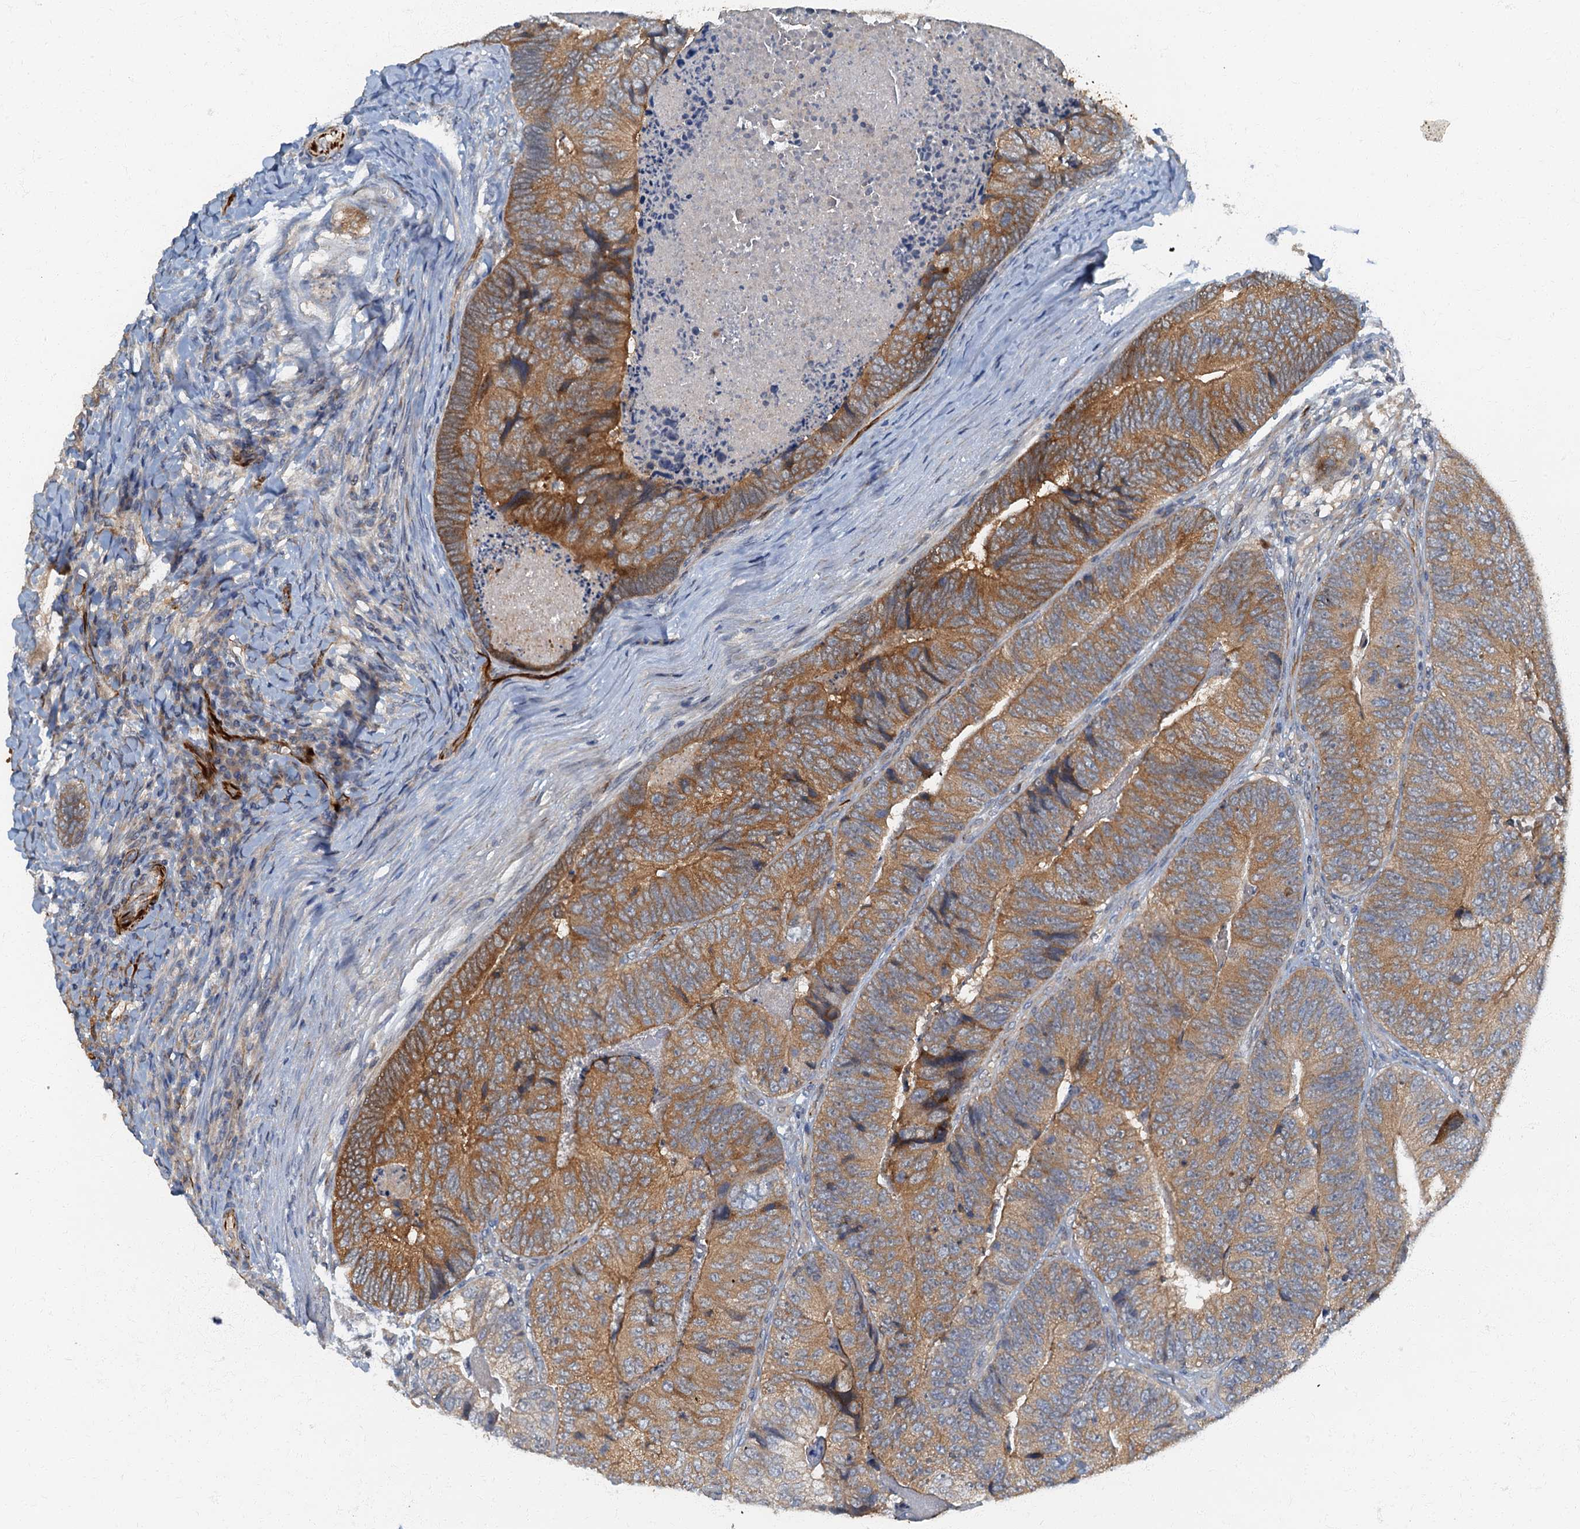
{"staining": {"intensity": "moderate", "quantity": ">75%", "location": "cytoplasmic/membranous"}, "tissue": "colorectal cancer", "cell_type": "Tumor cells", "image_type": "cancer", "snomed": [{"axis": "morphology", "description": "Adenocarcinoma, NOS"}, {"axis": "topography", "description": "Colon"}], "caption": "This photomicrograph shows colorectal adenocarcinoma stained with IHC to label a protein in brown. The cytoplasmic/membranous of tumor cells show moderate positivity for the protein. Nuclei are counter-stained blue.", "gene": "ARL11", "patient": {"sex": "female", "age": 67}}